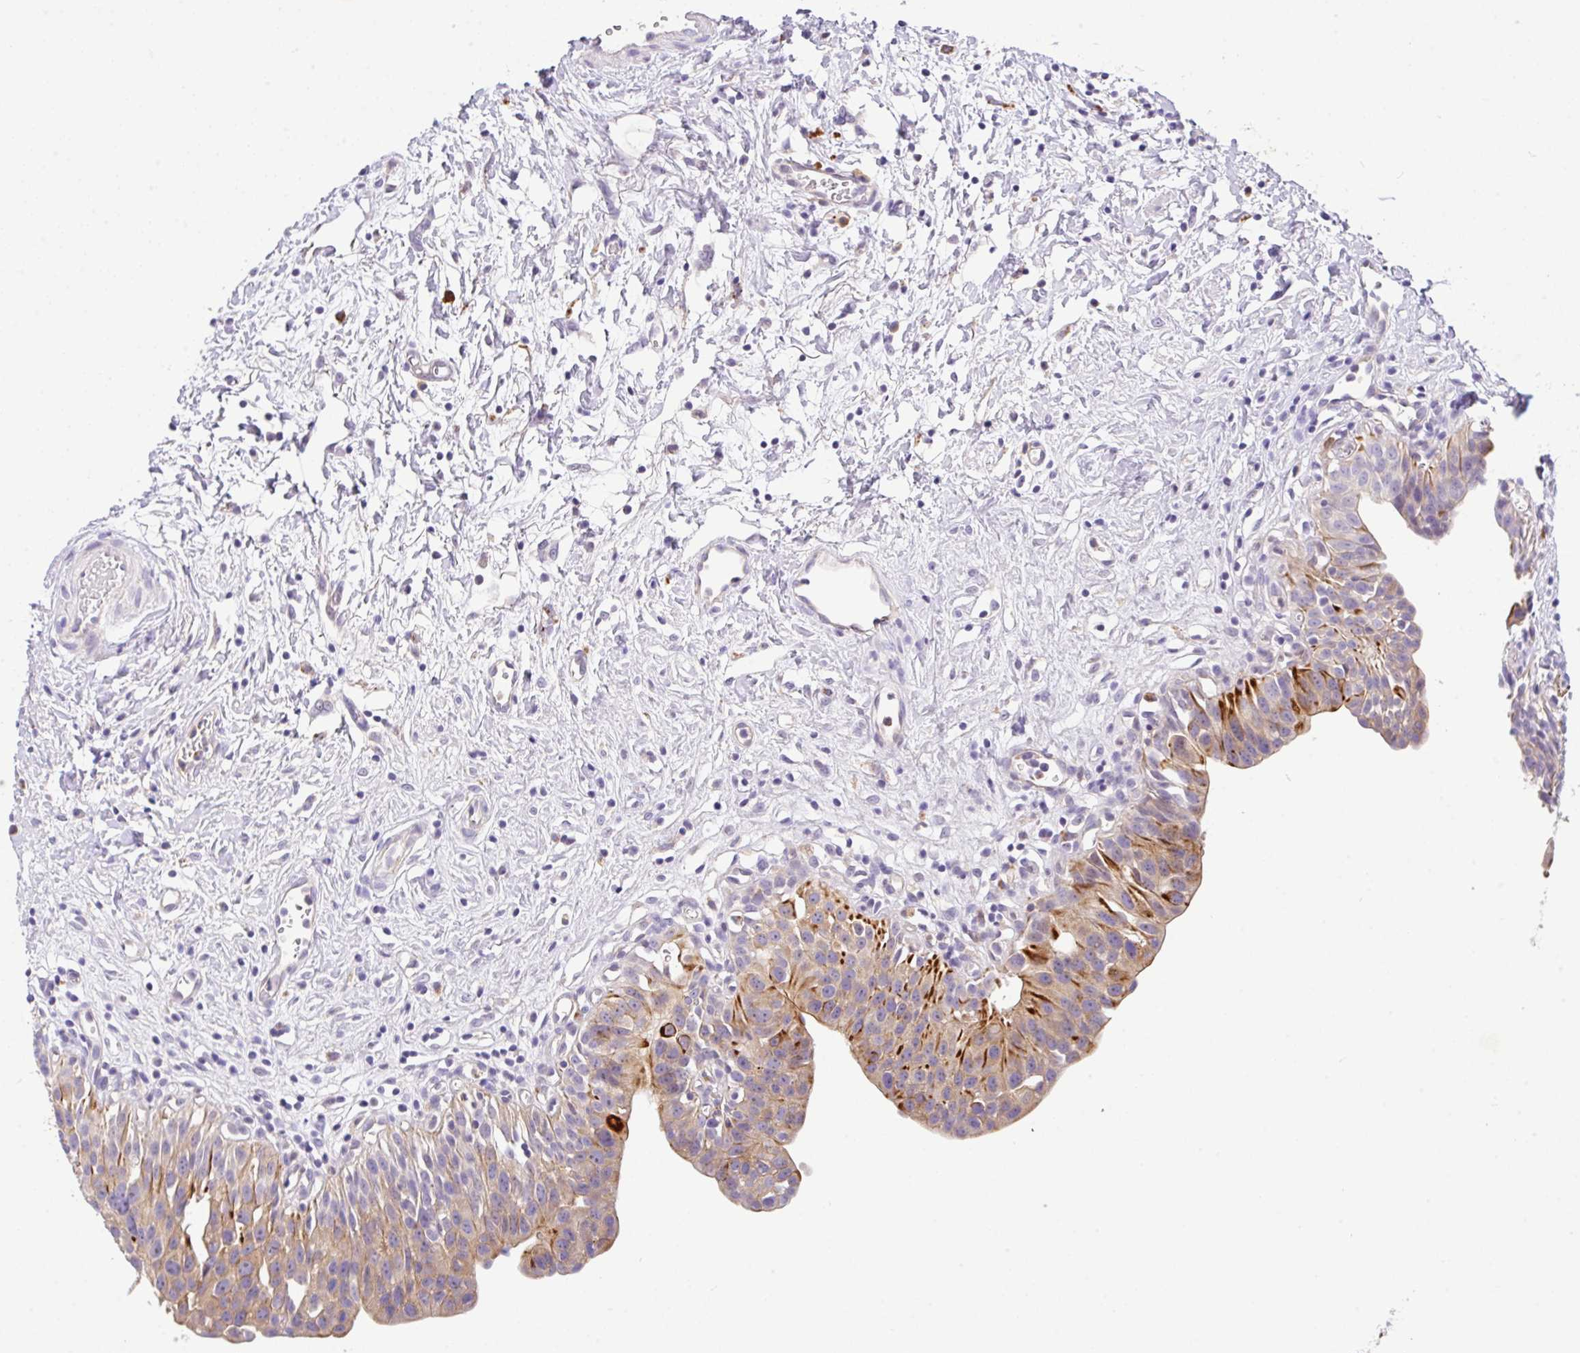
{"staining": {"intensity": "moderate", "quantity": "25%-75%", "location": "cytoplasmic/membranous"}, "tissue": "urinary bladder", "cell_type": "Urothelial cells", "image_type": "normal", "snomed": [{"axis": "morphology", "description": "Normal tissue, NOS"}, {"axis": "topography", "description": "Urinary bladder"}], "caption": "This photomicrograph displays IHC staining of benign urinary bladder, with medium moderate cytoplasmic/membranous expression in about 25%-75% of urothelial cells.", "gene": "EPN3", "patient": {"sex": "male", "age": 51}}